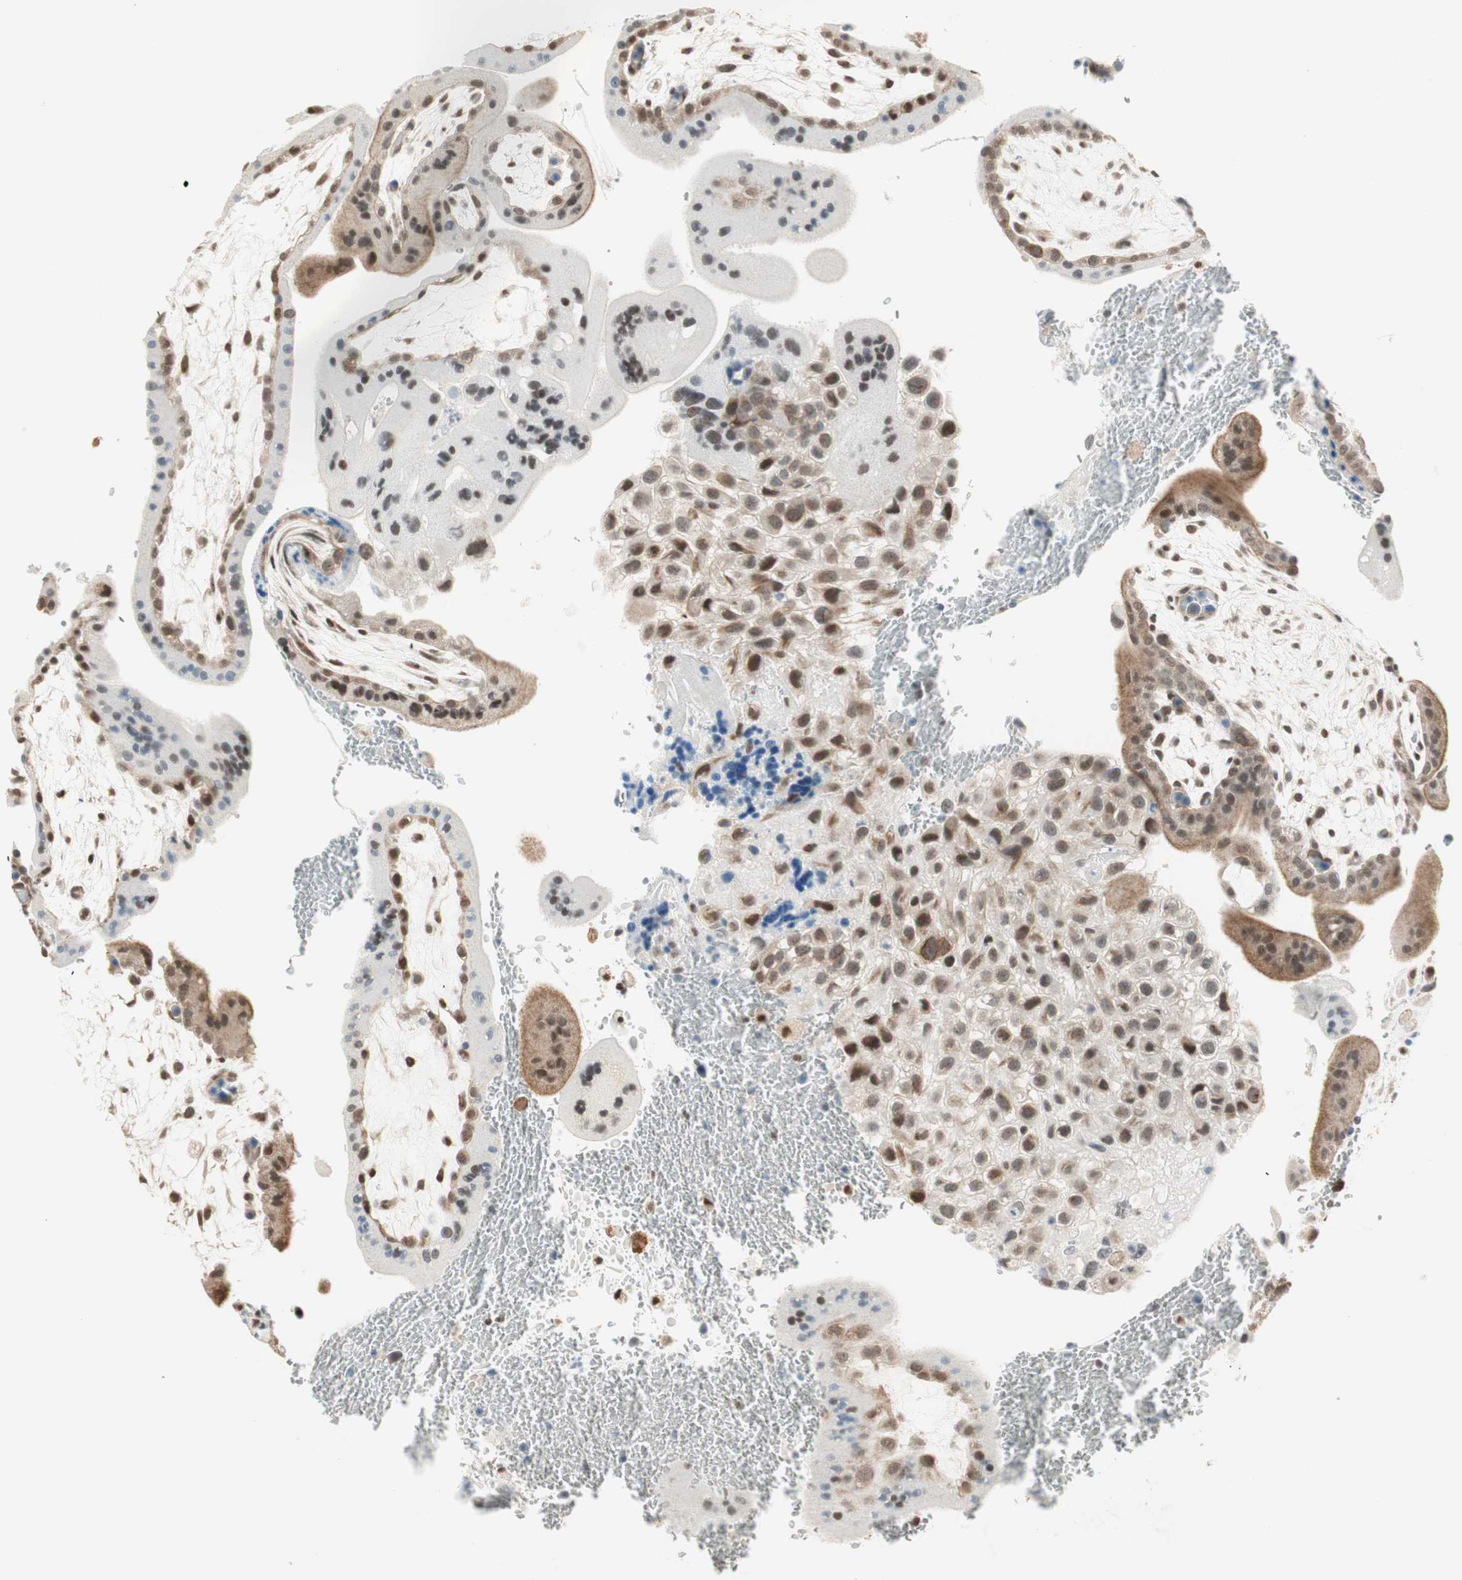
{"staining": {"intensity": "moderate", "quantity": ">75%", "location": "cytoplasmic/membranous,nuclear"}, "tissue": "placenta", "cell_type": "Decidual cells", "image_type": "normal", "snomed": [{"axis": "morphology", "description": "Normal tissue, NOS"}, {"axis": "topography", "description": "Placenta"}], "caption": "This image reveals immunohistochemistry staining of benign placenta, with medium moderate cytoplasmic/membranous,nuclear positivity in approximately >75% of decidual cells.", "gene": "ZBTB17", "patient": {"sex": "female", "age": 35}}